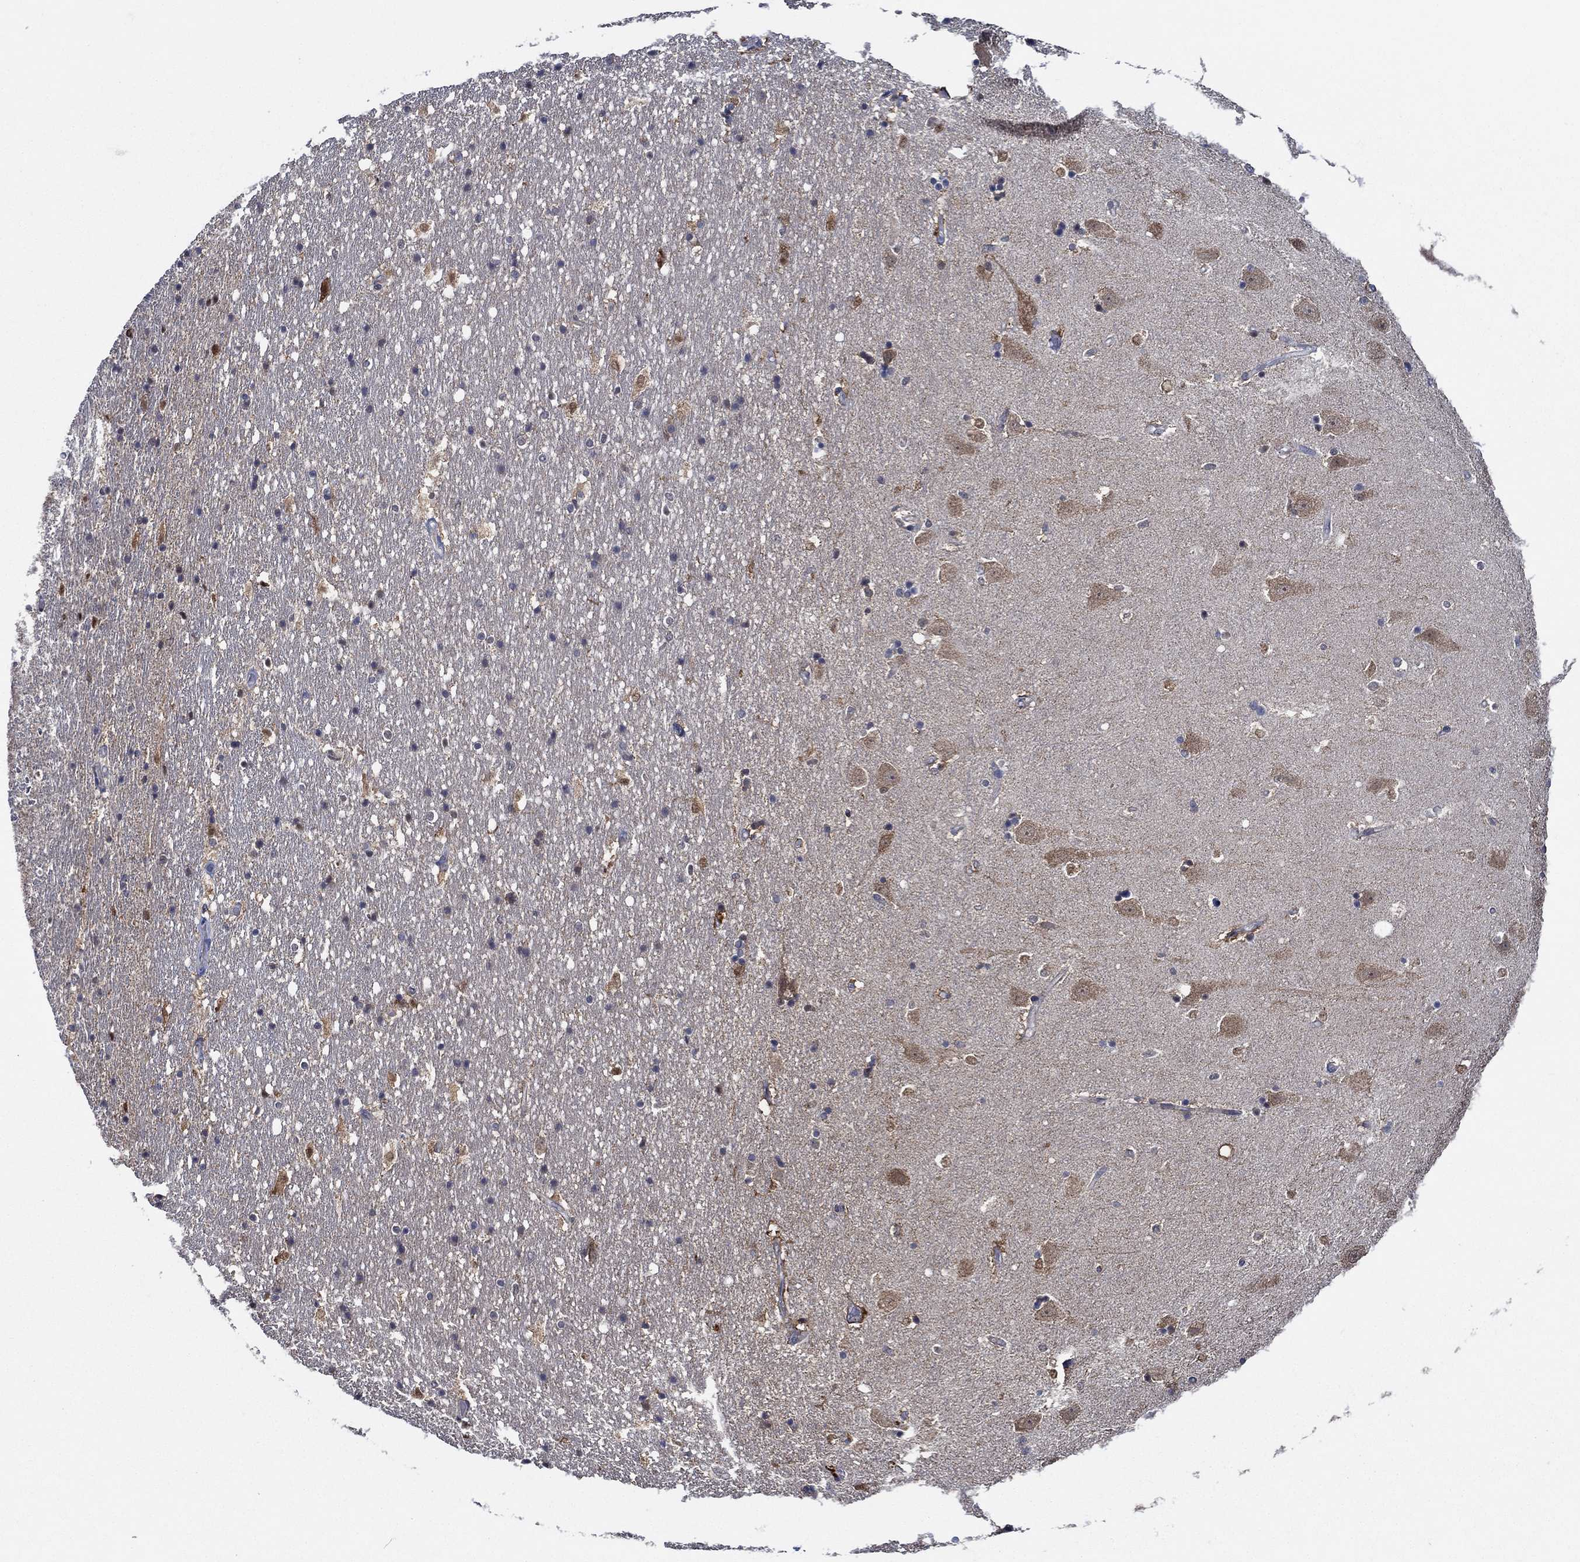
{"staining": {"intensity": "moderate", "quantity": "<25%", "location": "cytoplasmic/membranous"}, "tissue": "hippocampus", "cell_type": "Glial cells", "image_type": "normal", "snomed": [{"axis": "morphology", "description": "Normal tissue, NOS"}, {"axis": "topography", "description": "Hippocampus"}], "caption": "Hippocampus was stained to show a protein in brown. There is low levels of moderate cytoplasmic/membranous positivity in approximately <25% of glial cells. (DAB = brown stain, brightfield microscopy at high magnification).", "gene": "DACT1", "patient": {"sex": "male", "age": 49}}